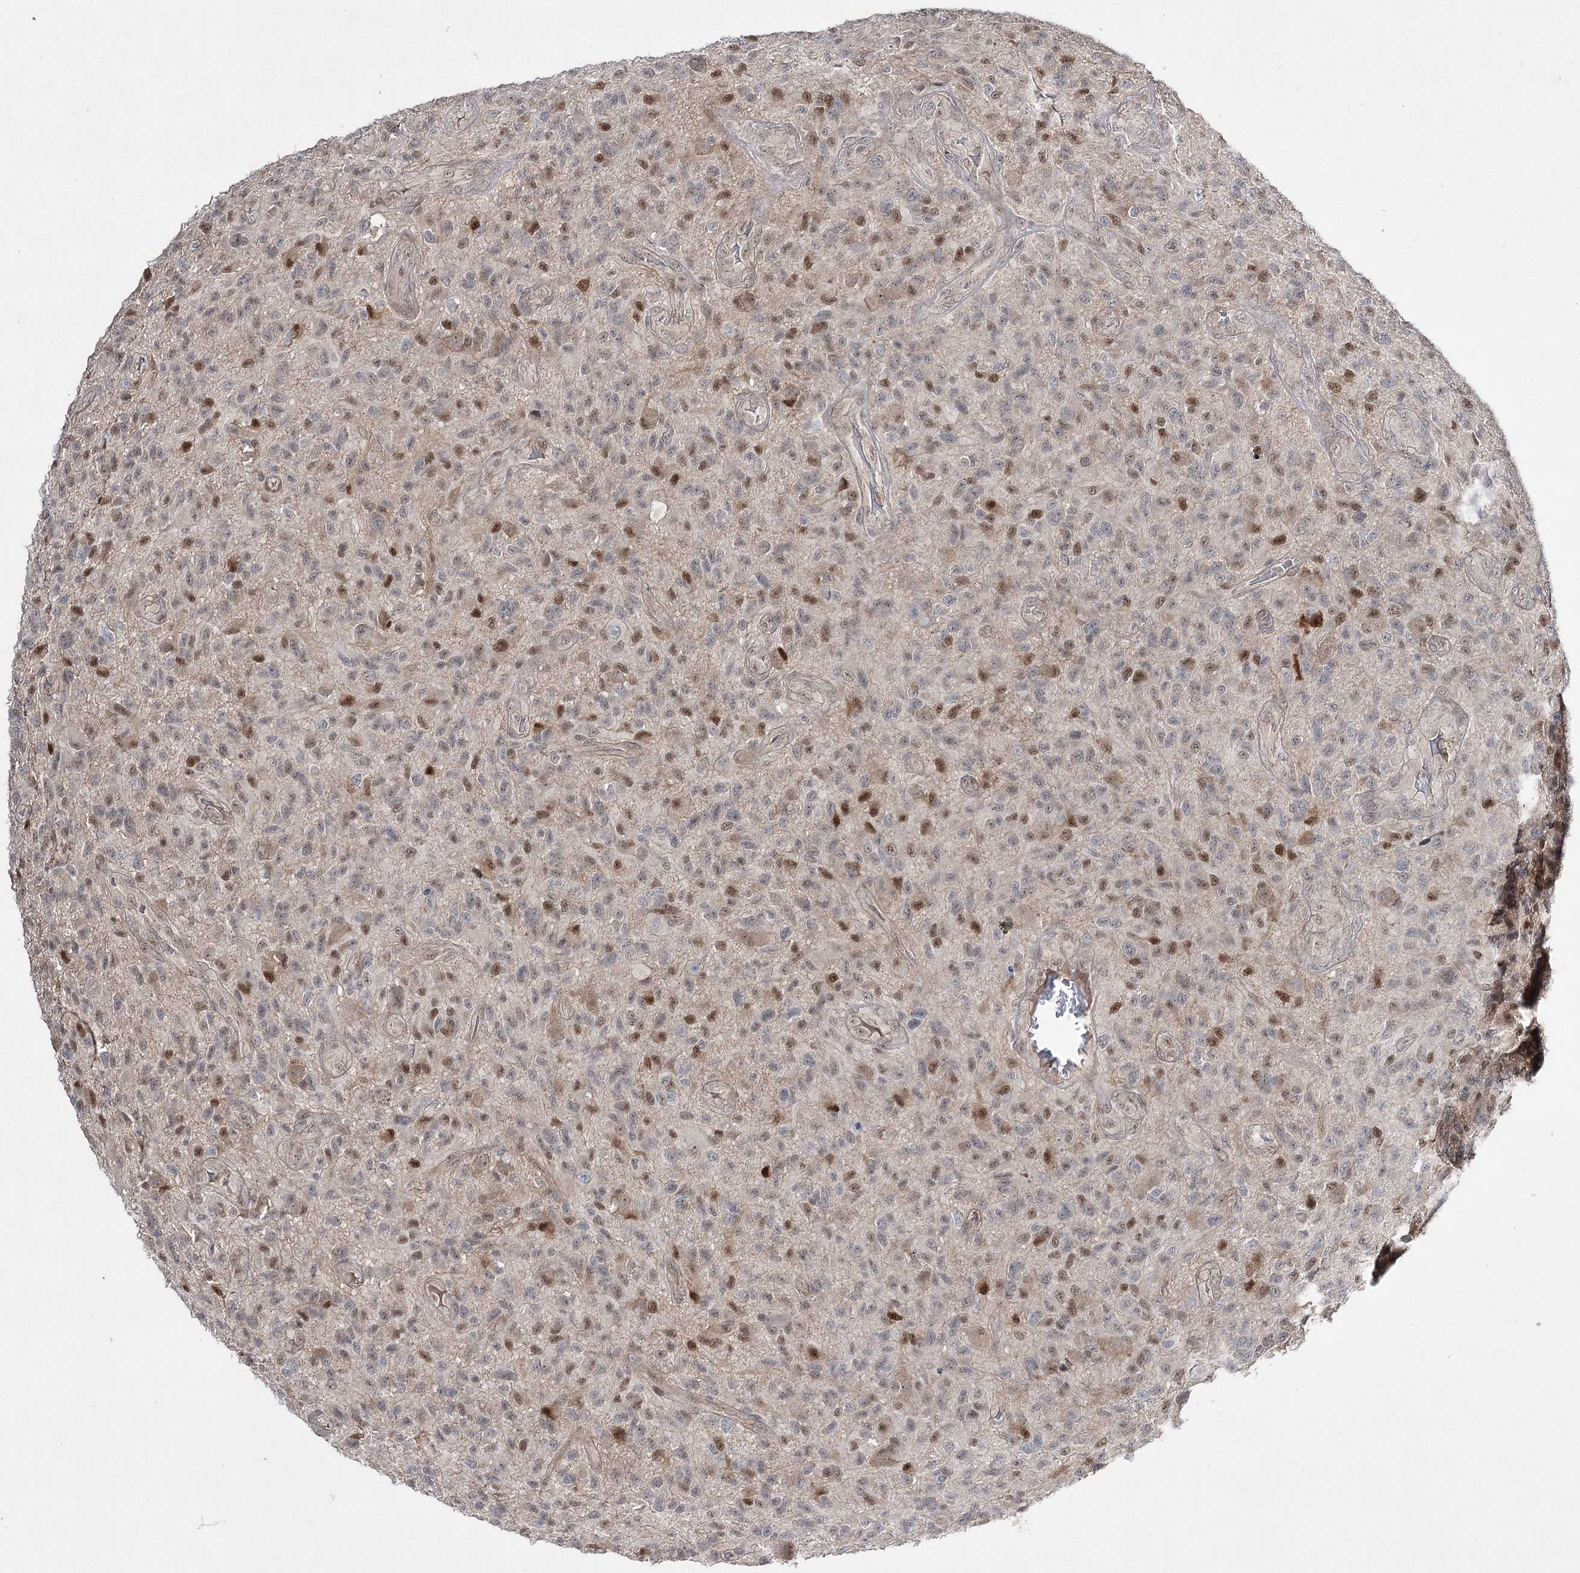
{"staining": {"intensity": "moderate", "quantity": ">75%", "location": "nuclear"}, "tissue": "glioma", "cell_type": "Tumor cells", "image_type": "cancer", "snomed": [{"axis": "morphology", "description": "Glioma, malignant, High grade"}, {"axis": "topography", "description": "Brain"}], "caption": "IHC (DAB (3,3'-diaminobenzidine)) staining of human glioma shows moderate nuclear protein staining in approximately >75% of tumor cells.", "gene": "HOXC11", "patient": {"sex": "male", "age": 47}}